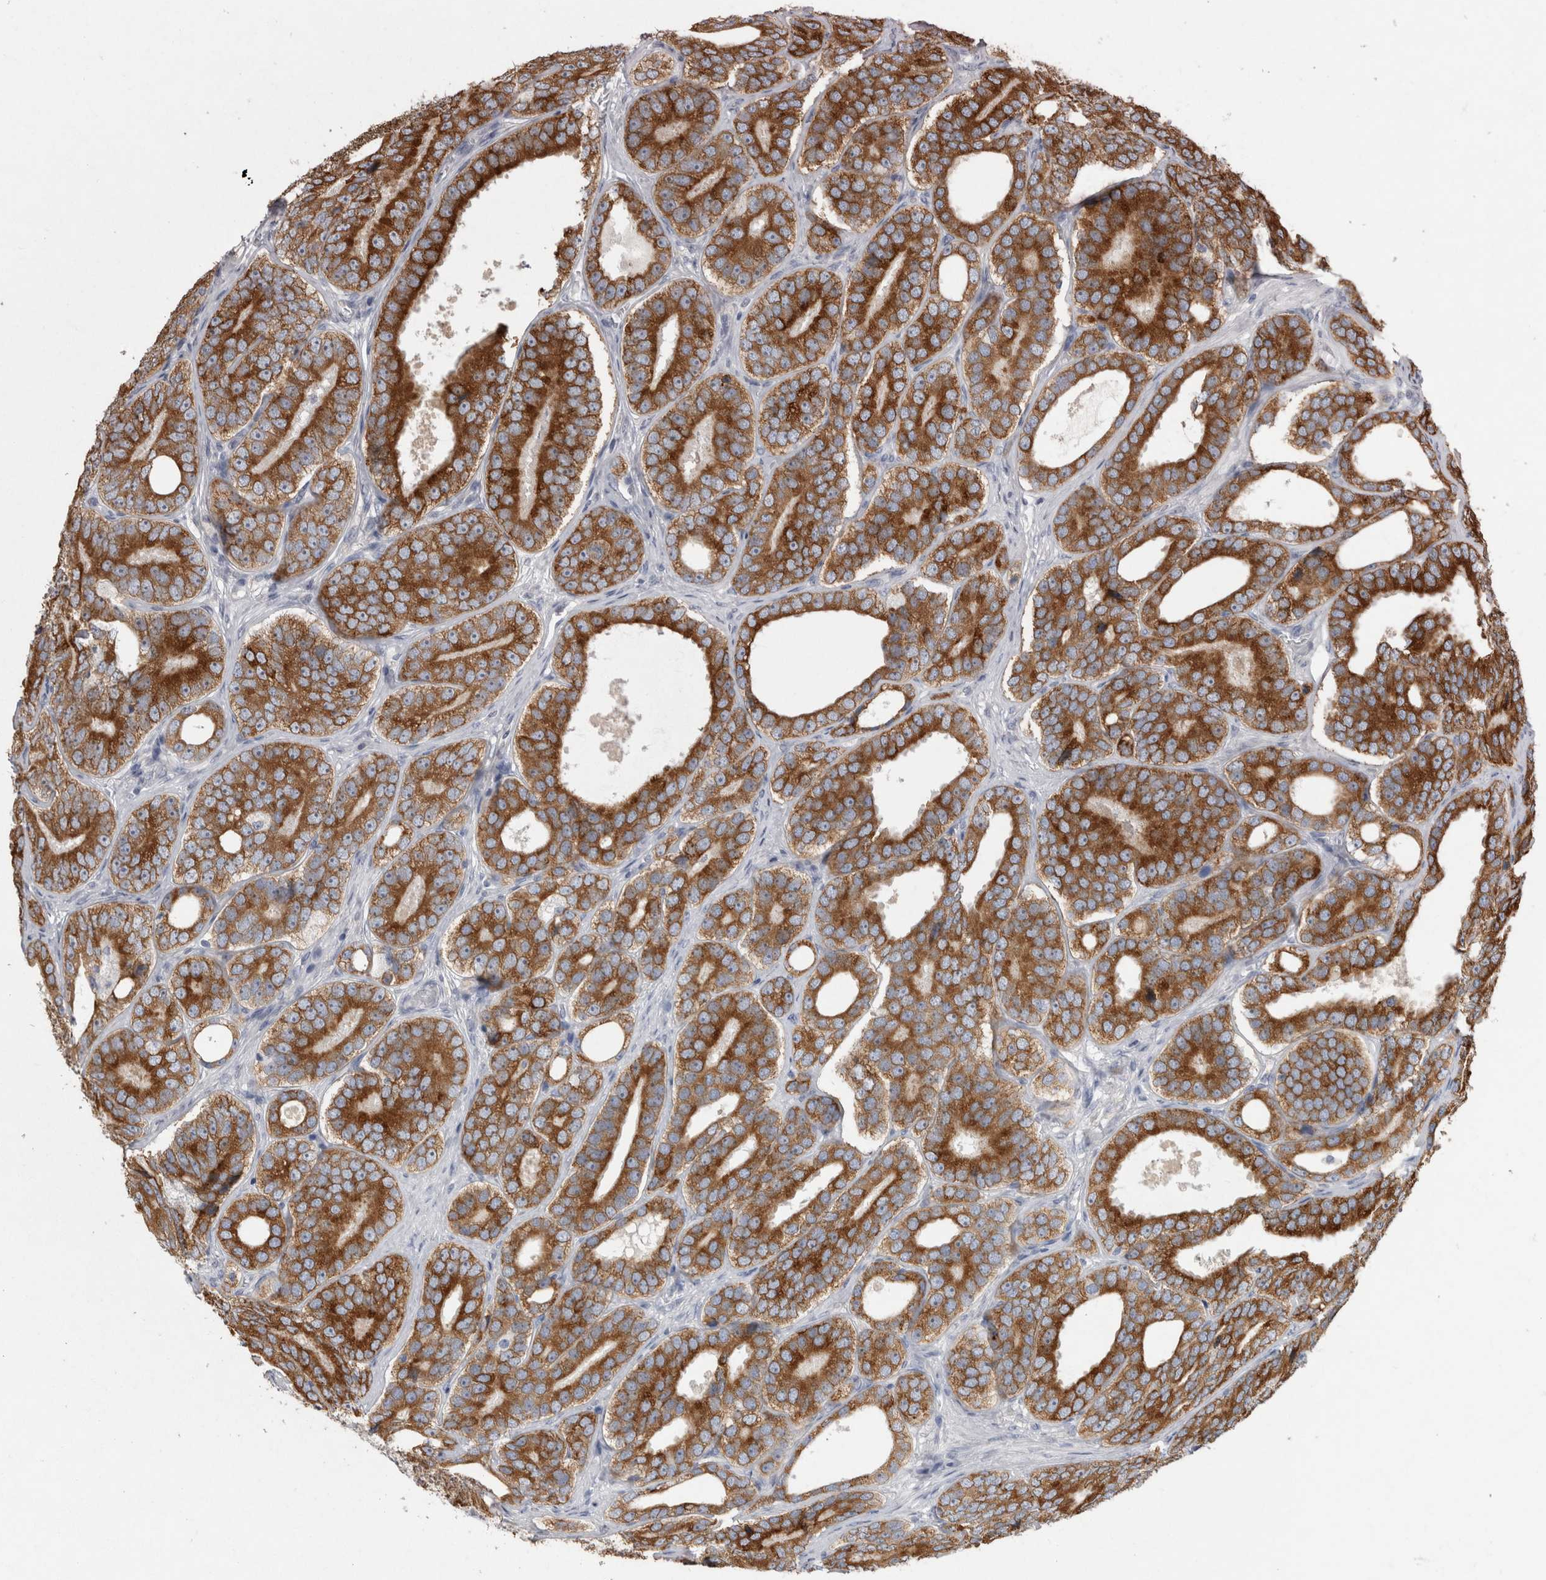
{"staining": {"intensity": "strong", "quantity": ">75%", "location": "cytoplasmic/membranous"}, "tissue": "prostate cancer", "cell_type": "Tumor cells", "image_type": "cancer", "snomed": [{"axis": "morphology", "description": "Adenocarcinoma, High grade"}, {"axis": "topography", "description": "Prostate"}], "caption": "A high amount of strong cytoplasmic/membranous positivity is seen in approximately >75% of tumor cells in prostate cancer tissue.", "gene": "LRRC40", "patient": {"sex": "male", "age": 56}}